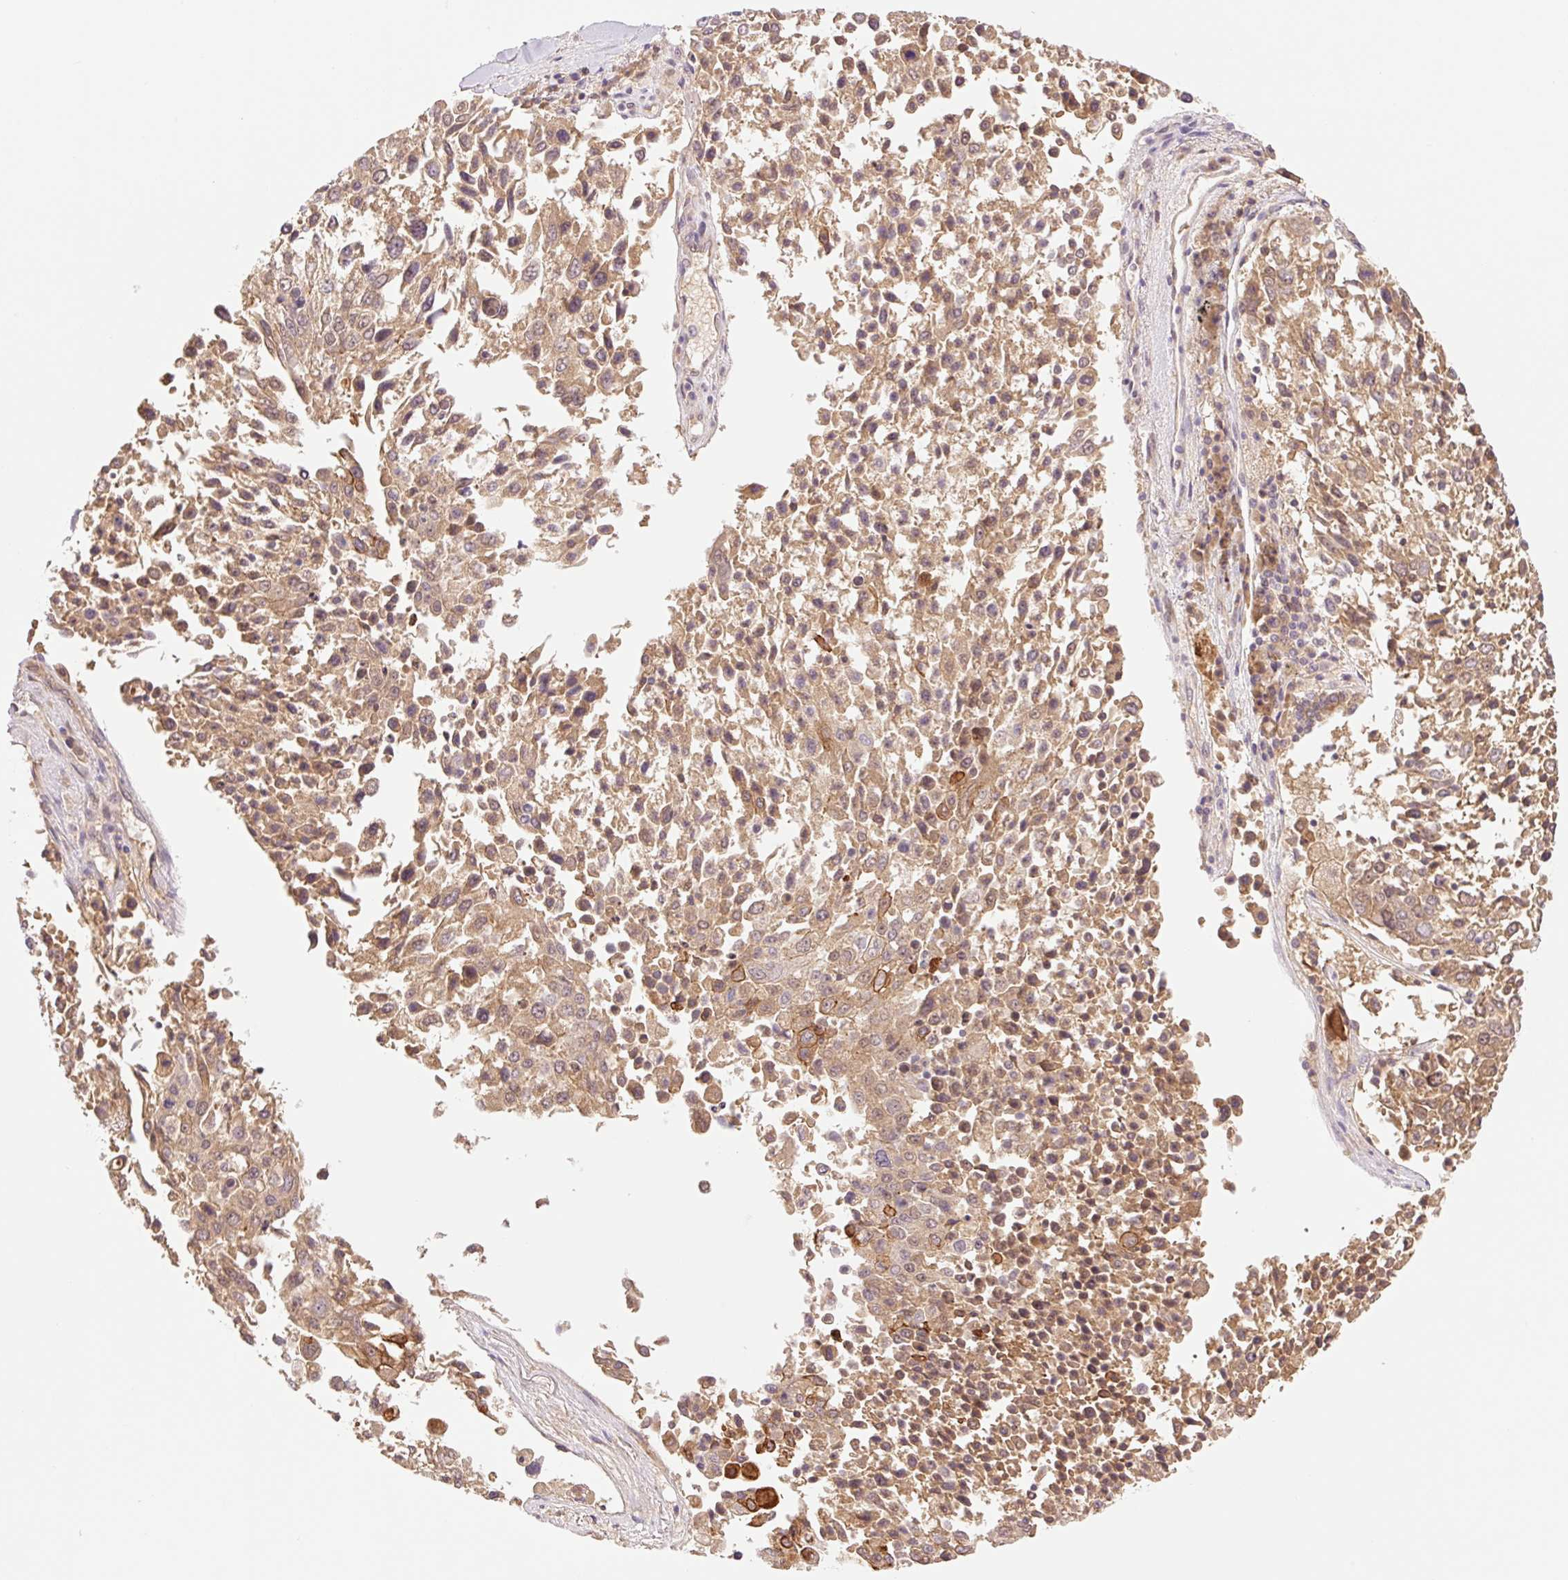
{"staining": {"intensity": "moderate", "quantity": ">75%", "location": "cytoplasmic/membranous"}, "tissue": "lung cancer", "cell_type": "Tumor cells", "image_type": "cancer", "snomed": [{"axis": "morphology", "description": "Squamous cell carcinoma, NOS"}, {"axis": "topography", "description": "Lung"}], "caption": "IHC photomicrograph of neoplastic tissue: lung squamous cell carcinoma stained using IHC shows medium levels of moderate protein expression localized specifically in the cytoplasmic/membranous of tumor cells, appearing as a cytoplasmic/membranous brown color.", "gene": "YJU2B", "patient": {"sex": "male", "age": 65}}